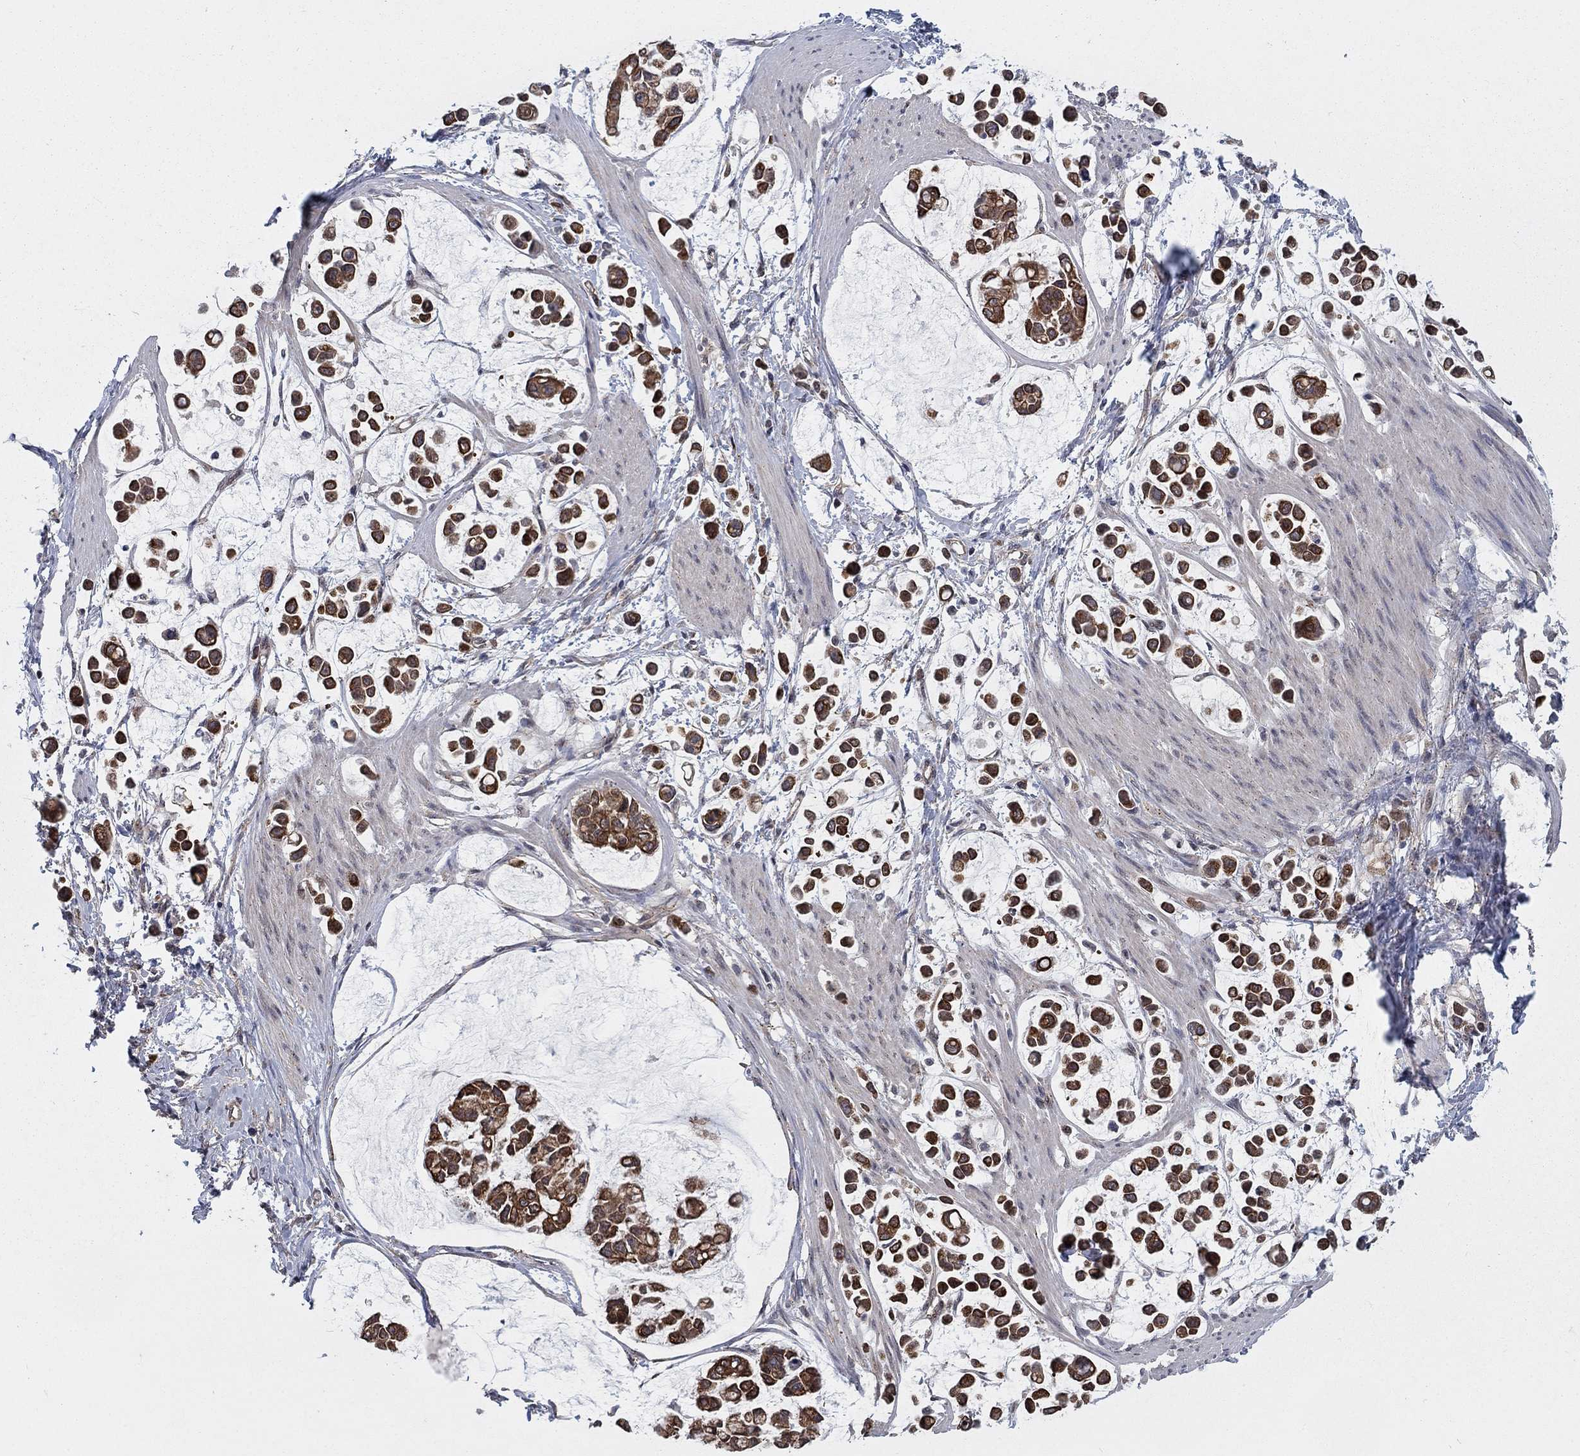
{"staining": {"intensity": "strong", "quantity": ">75%", "location": "cytoplasmic/membranous"}, "tissue": "stomach cancer", "cell_type": "Tumor cells", "image_type": "cancer", "snomed": [{"axis": "morphology", "description": "Adenocarcinoma, NOS"}, {"axis": "topography", "description": "Stomach"}], "caption": "A brown stain highlights strong cytoplasmic/membranous expression of a protein in human stomach cancer (adenocarcinoma) tumor cells.", "gene": "SH3RF1", "patient": {"sex": "male", "age": 82}}